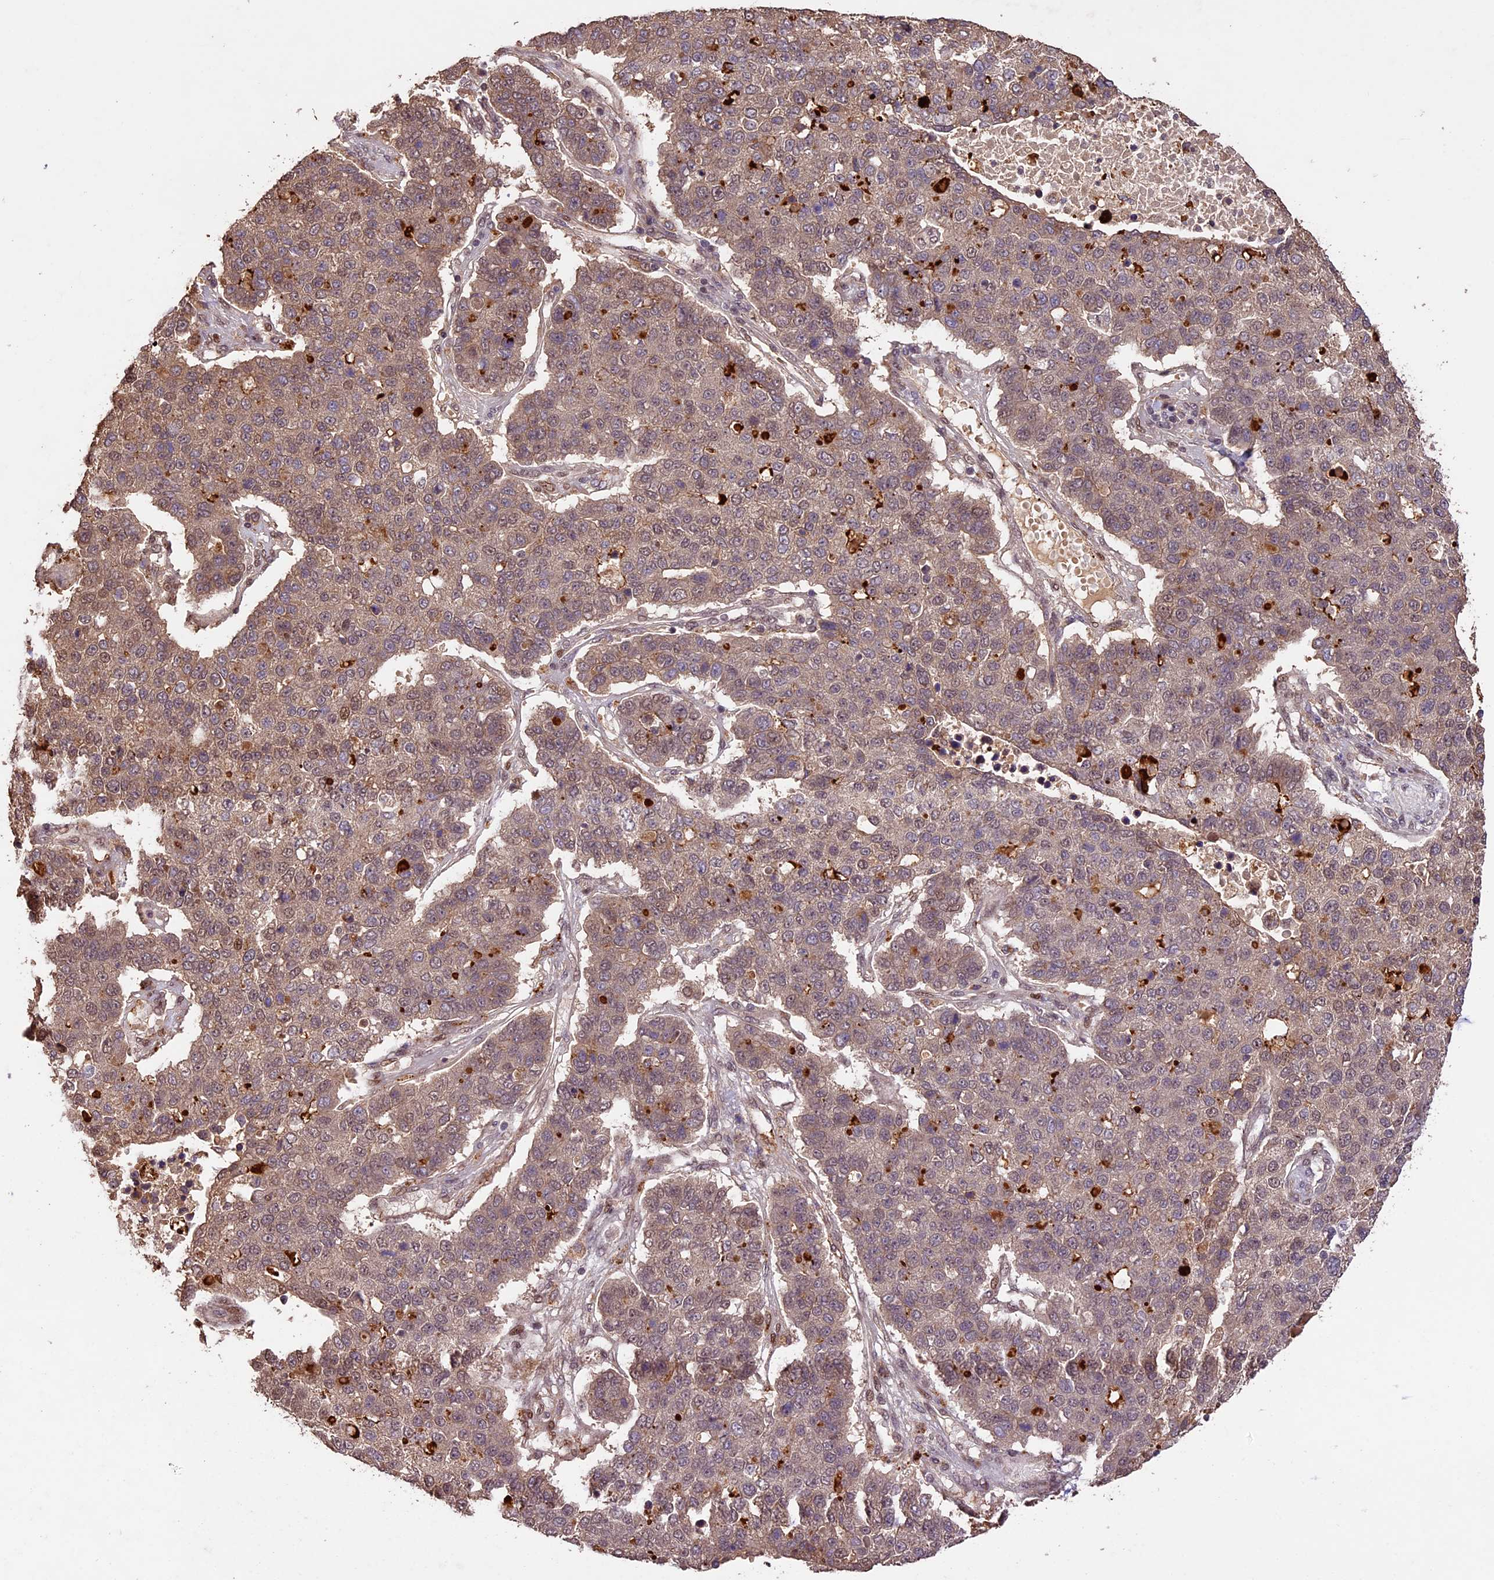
{"staining": {"intensity": "weak", "quantity": ">75%", "location": "cytoplasmic/membranous,nuclear"}, "tissue": "pancreatic cancer", "cell_type": "Tumor cells", "image_type": "cancer", "snomed": [{"axis": "morphology", "description": "Adenocarcinoma, NOS"}, {"axis": "topography", "description": "Pancreas"}], "caption": "Immunohistochemical staining of human pancreatic cancer (adenocarcinoma) shows low levels of weak cytoplasmic/membranous and nuclear protein expression in about >75% of tumor cells.", "gene": "CDKN2AIP", "patient": {"sex": "female", "age": 61}}